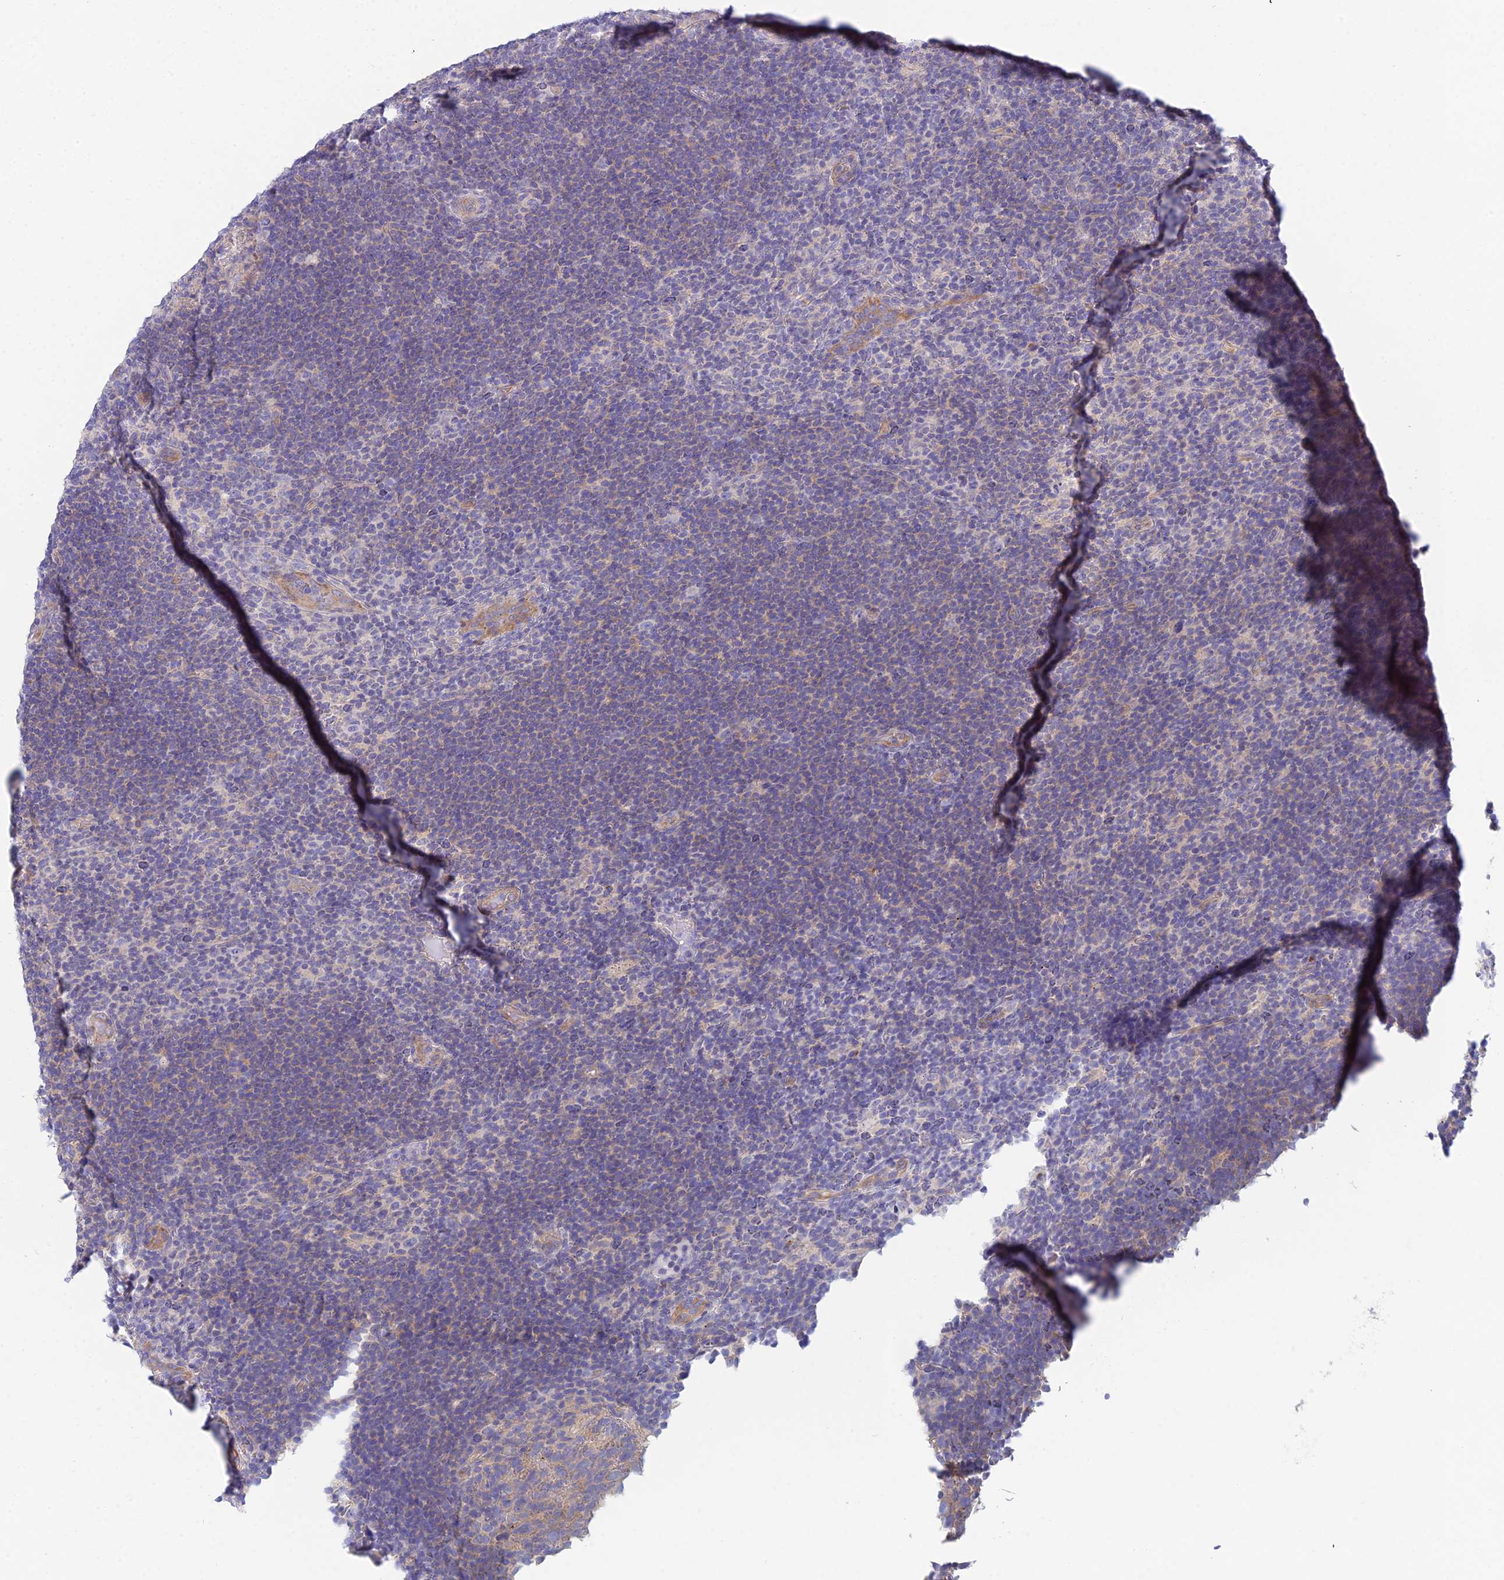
{"staining": {"intensity": "negative", "quantity": "none", "location": "none"}, "tissue": "lymphoma", "cell_type": "Tumor cells", "image_type": "cancer", "snomed": [{"axis": "morphology", "description": "Hodgkin's disease, NOS"}, {"axis": "topography", "description": "Lymph node"}], "caption": "Immunohistochemistry (IHC) micrograph of neoplastic tissue: human Hodgkin's disease stained with DAB (3,3'-diaminobenzidine) exhibits no significant protein positivity in tumor cells.", "gene": "ZNF564", "patient": {"sex": "female", "age": 57}}